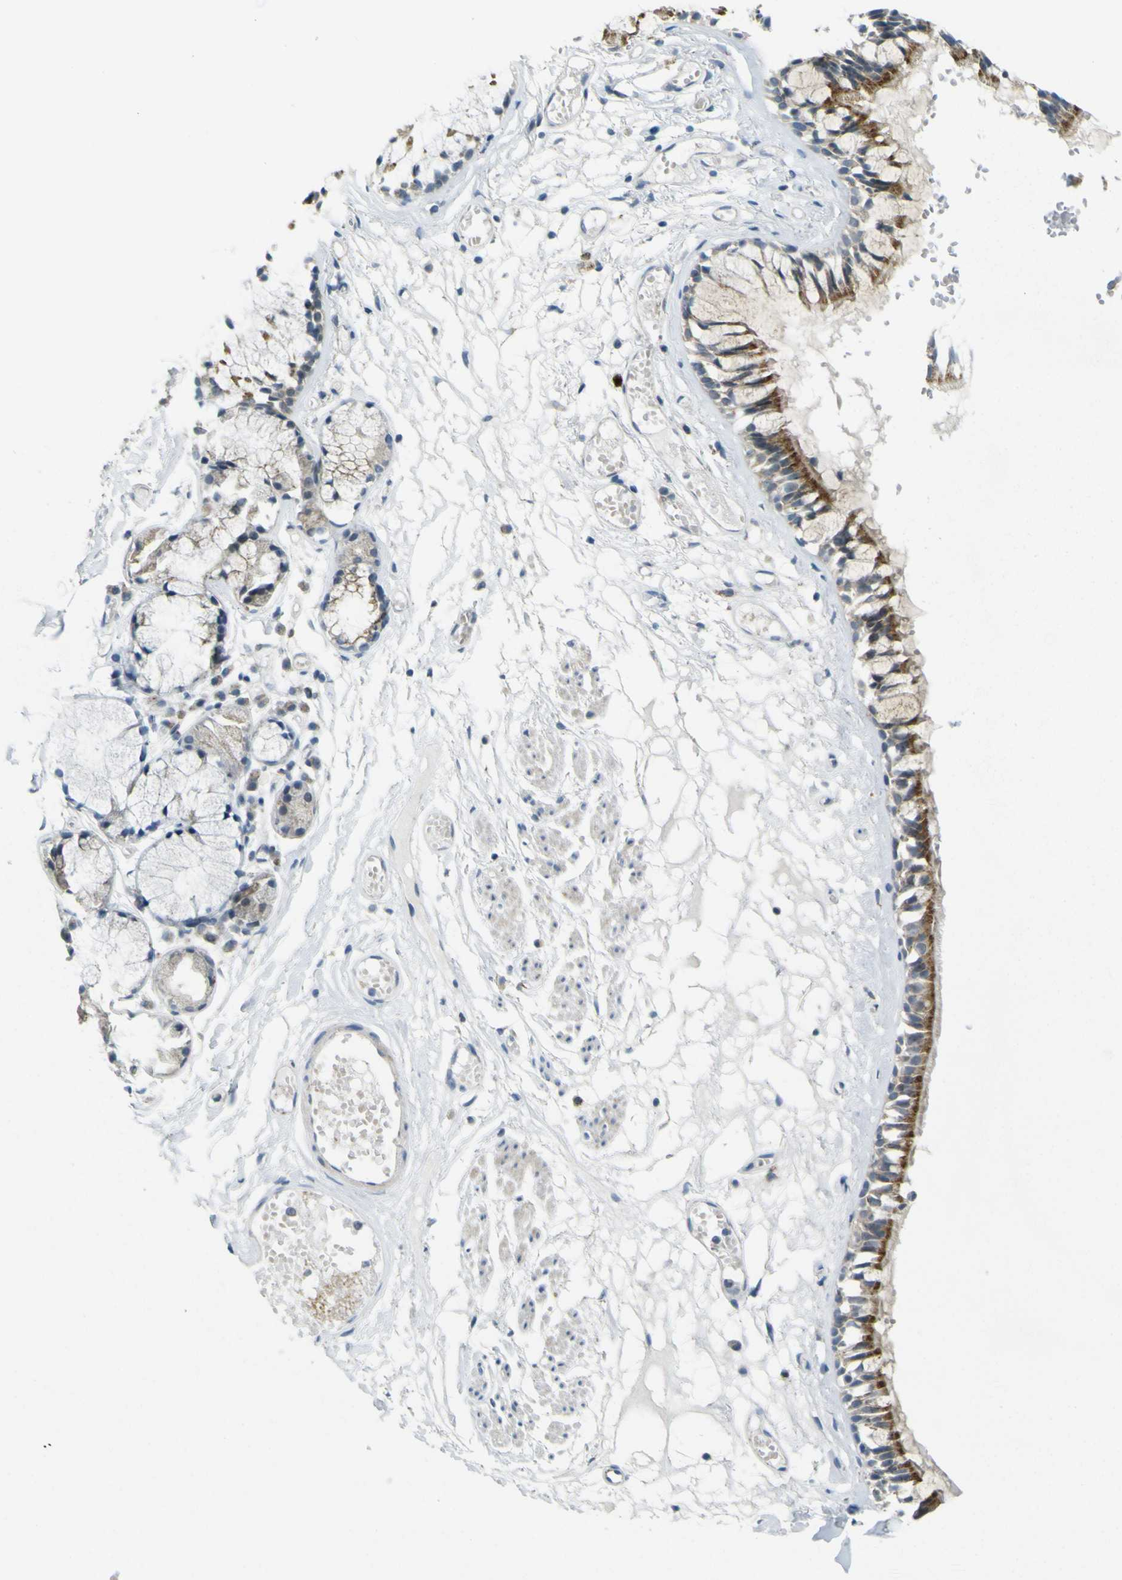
{"staining": {"intensity": "moderate", "quantity": ">75%", "location": "cytoplasmic/membranous"}, "tissue": "bronchus", "cell_type": "Respiratory epithelial cells", "image_type": "normal", "snomed": [{"axis": "morphology", "description": "Normal tissue, NOS"}, {"axis": "morphology", "description": "Inflammation, NOS"}, {"axis": "topography", "description": "Cartilage tissue"}, {"axis": "topography", "description": "Lung"}], "caption": "Moderate cytoplasmic/membranous positivity for a protein is appreciated in approximately >75% of respiratory epithelial cells of normal bronchus using immunohistochemistry.", "gene": "ACBD5", "patient": {"sex": "male", "age": 71}}